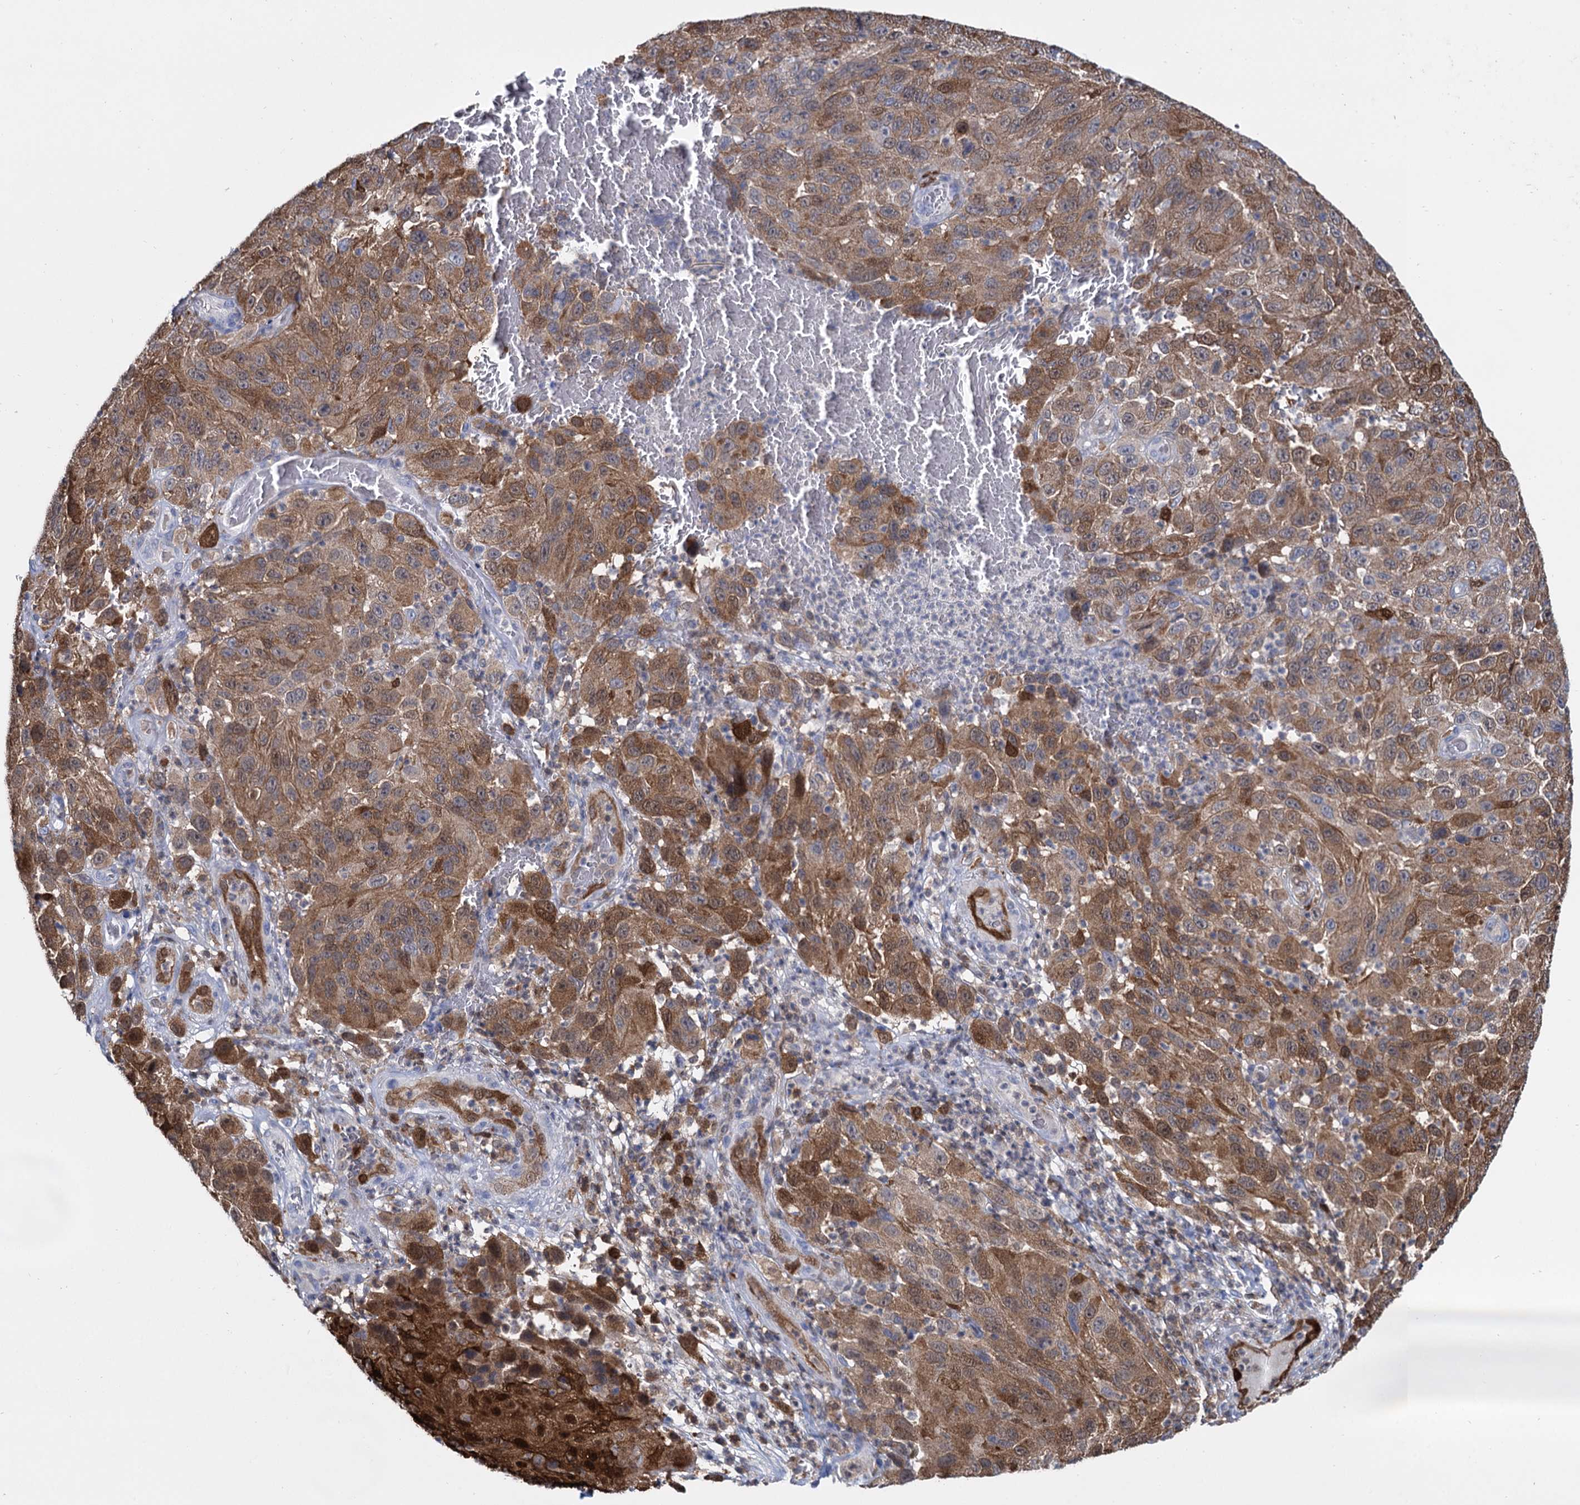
{"staining": {"intensity": "moderate", "quantity": ">75%", "location": "cytoplasmic/membranous"}, "tissue": "melanoma", "cell_type": "Tumor cells", "image_type": "cancer", "snomed": [{"axis": "morphology", "description": "Normal tissue, NOS"}, {"axis": "morphology", "description": "Malignant melanoma, NOS"}, {"axis": "topography", "description": "Skin"}], "caption": "IHC staining of malignant melanoma, which exhibits medium levels of moderate cytoplasmic/membranous staining in approximately >75% of tumor cells indicating moderate cytoplasmic/membranous protein expression. The staining was performed using DAB (3,3'-diaminobenzidine) (brown) for protein detection and nuclei were counterstained in hematoxylin (blue).", "gene": "FABP5", "patient": {"sex": "female", "age": 96}}